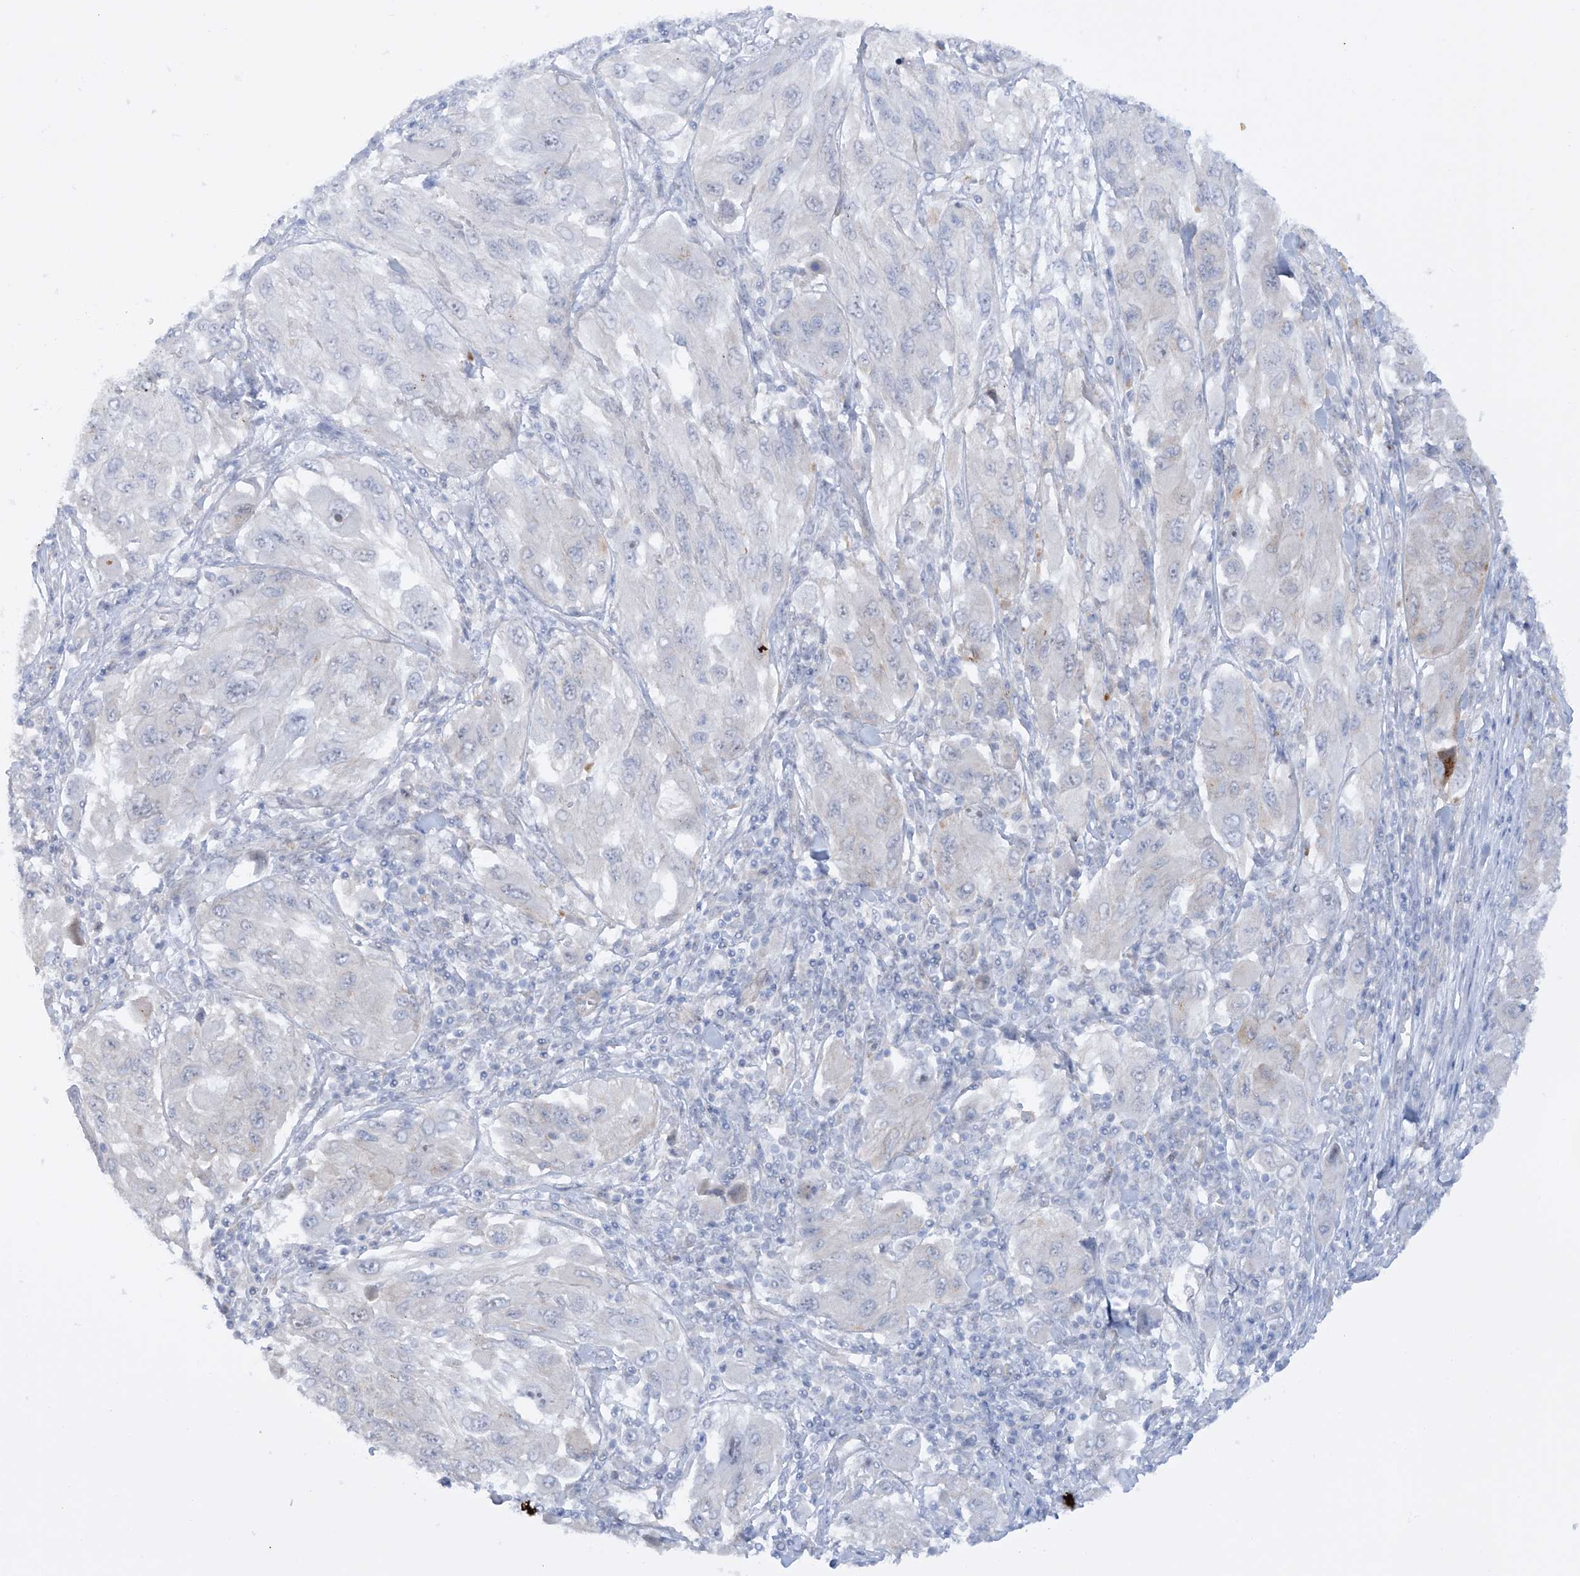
{"staining": {"intensity": "negative", "quantity": "none", "location": "none"}, "tissue": "melanoma", "cell_type": "Tumor cells", "image_type": "cancer", "snomed": [{"axis": "morphology", "description": "Malignant melanoma, NOS"}, {"axis": "topography", "description": "Skin"}], "caption": "A photomicrograph of human malignant melanoma is negative for staining in tumor cells.", "gene": "ZNF490", "patient": {"sex": "female", "age": 91}}